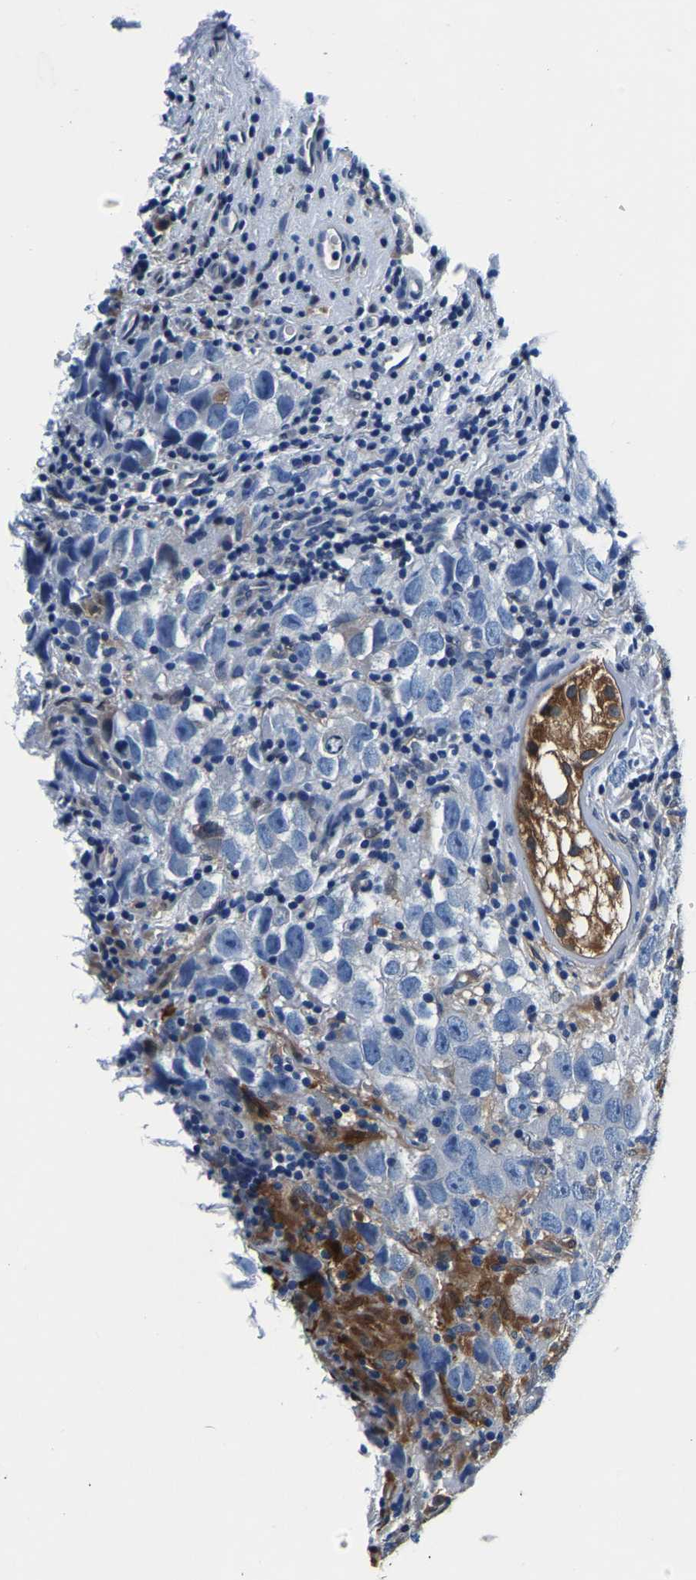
{"staining": {"intensity": "negative", "quantity": "none", "location": "none"}, "tissue": "testis cancer", "cell_type": "Tumor cells", "image_type": "cancer", "snomed": [{"axis": "morphology", "description": "Carcinoma, Embryonal, NOS"}, {"axis": "topography", "description": "Testis"}], "caption": "Immunohistochemistry (IHC) histopathology image of human embryonal carcinoma (testis) stained for a protein (brown), which demonstrates no positivity in tumor cells.", "gene": "ACO1", "patient": {"sex": "male", "age": 21}}